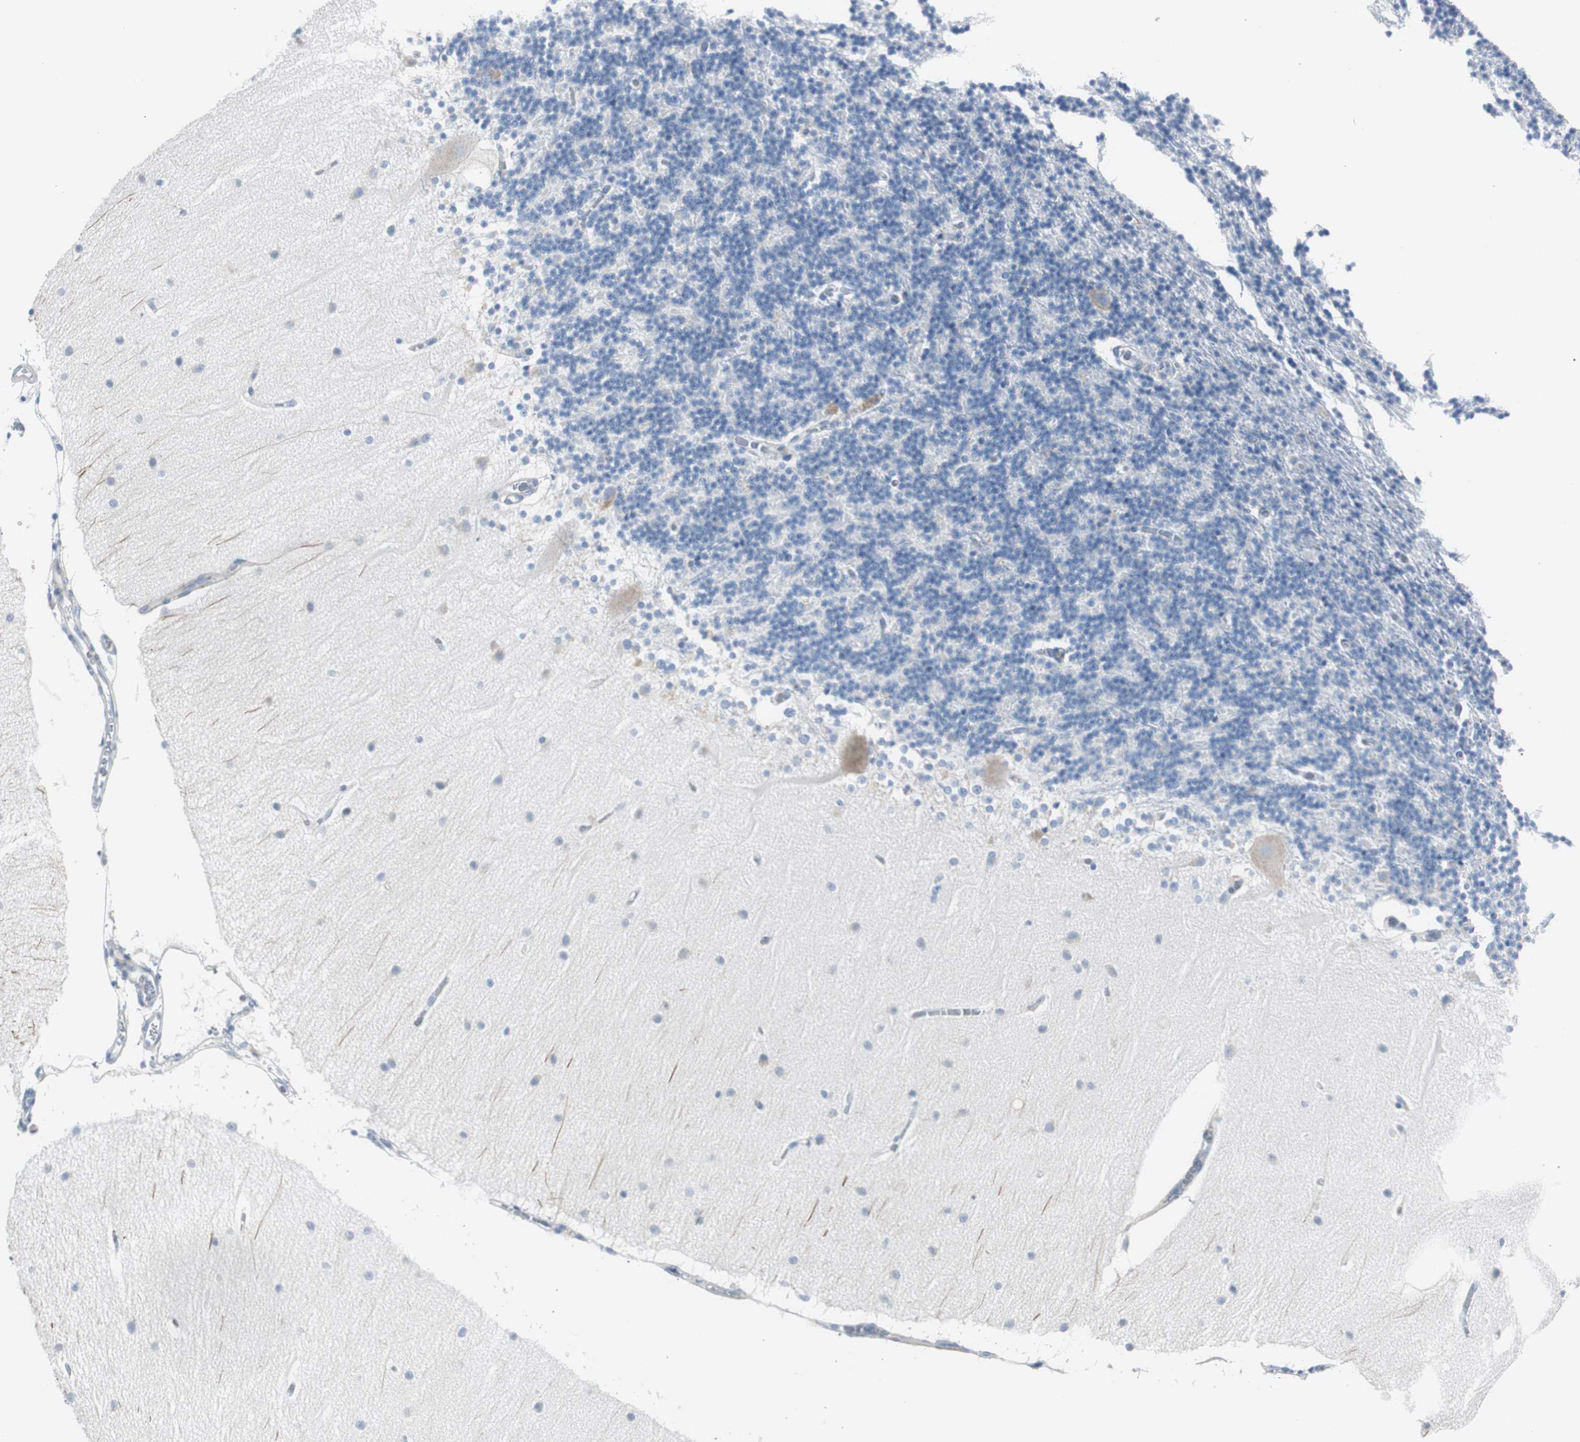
{"staining": {"intensity": "negative", "quantity": "none", "location": "none"}, "tissue": "cerebellum", "cell_type": "Cells in granular layer", "image_type": "normal", "snomed": [{"axis": "morphology", "description": "Normal tissue, NOS"}, {"axis": "topography", "description": "Cerebellum"}], "caption": "Cerebellum was stained to show a protein in brown. There is no significant positivity in cells in granular layer. Brightfield microscopy of immunohistochemistry stained with DAB (brown) and hematoxylin (blue), captured at high magnification.", "gene": "RPS12", "patient": {"sex": "female", "age": 54}}